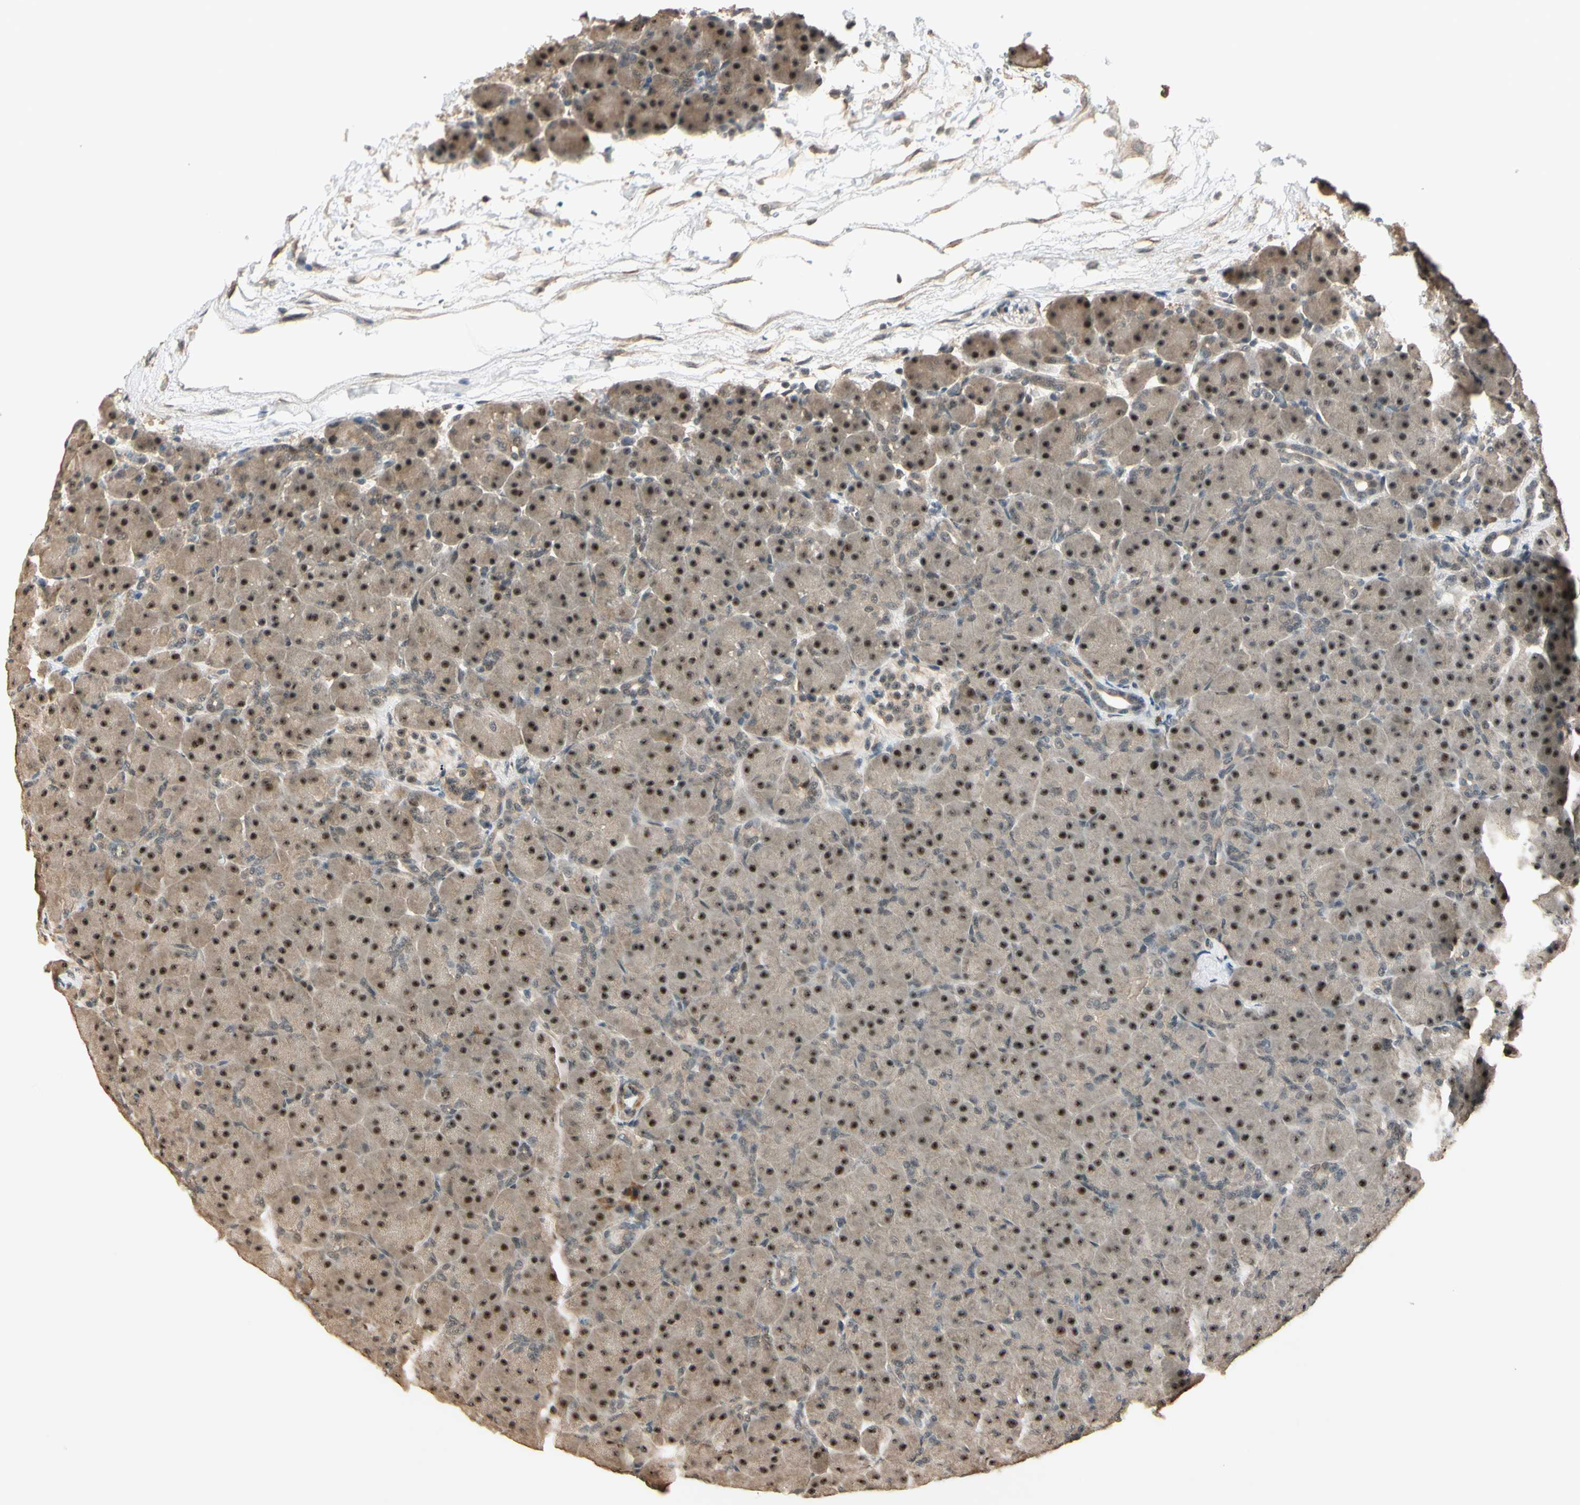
{"staining": {"intensity": "strong", "quantity": ">75%", "location": "cytoplasmic/membranous,nuclear"}, "tissue": "pancreas", "cell_type": "Exocrine glandular cells", "image_type": "normal", "snomed": [{"axis": "morphology", "description": "Normal tissue, NOS"}, {"axis": "topography", "description": "Pancreas"}], "caption": "IHC of benign pancreas shows high levels of strong cytoplasmic/membranous,nuclear positivity in about >75% of exocrine glandular cells.", "gene": "MCPH1", "patient": {"sex": "male", "age": 66}}